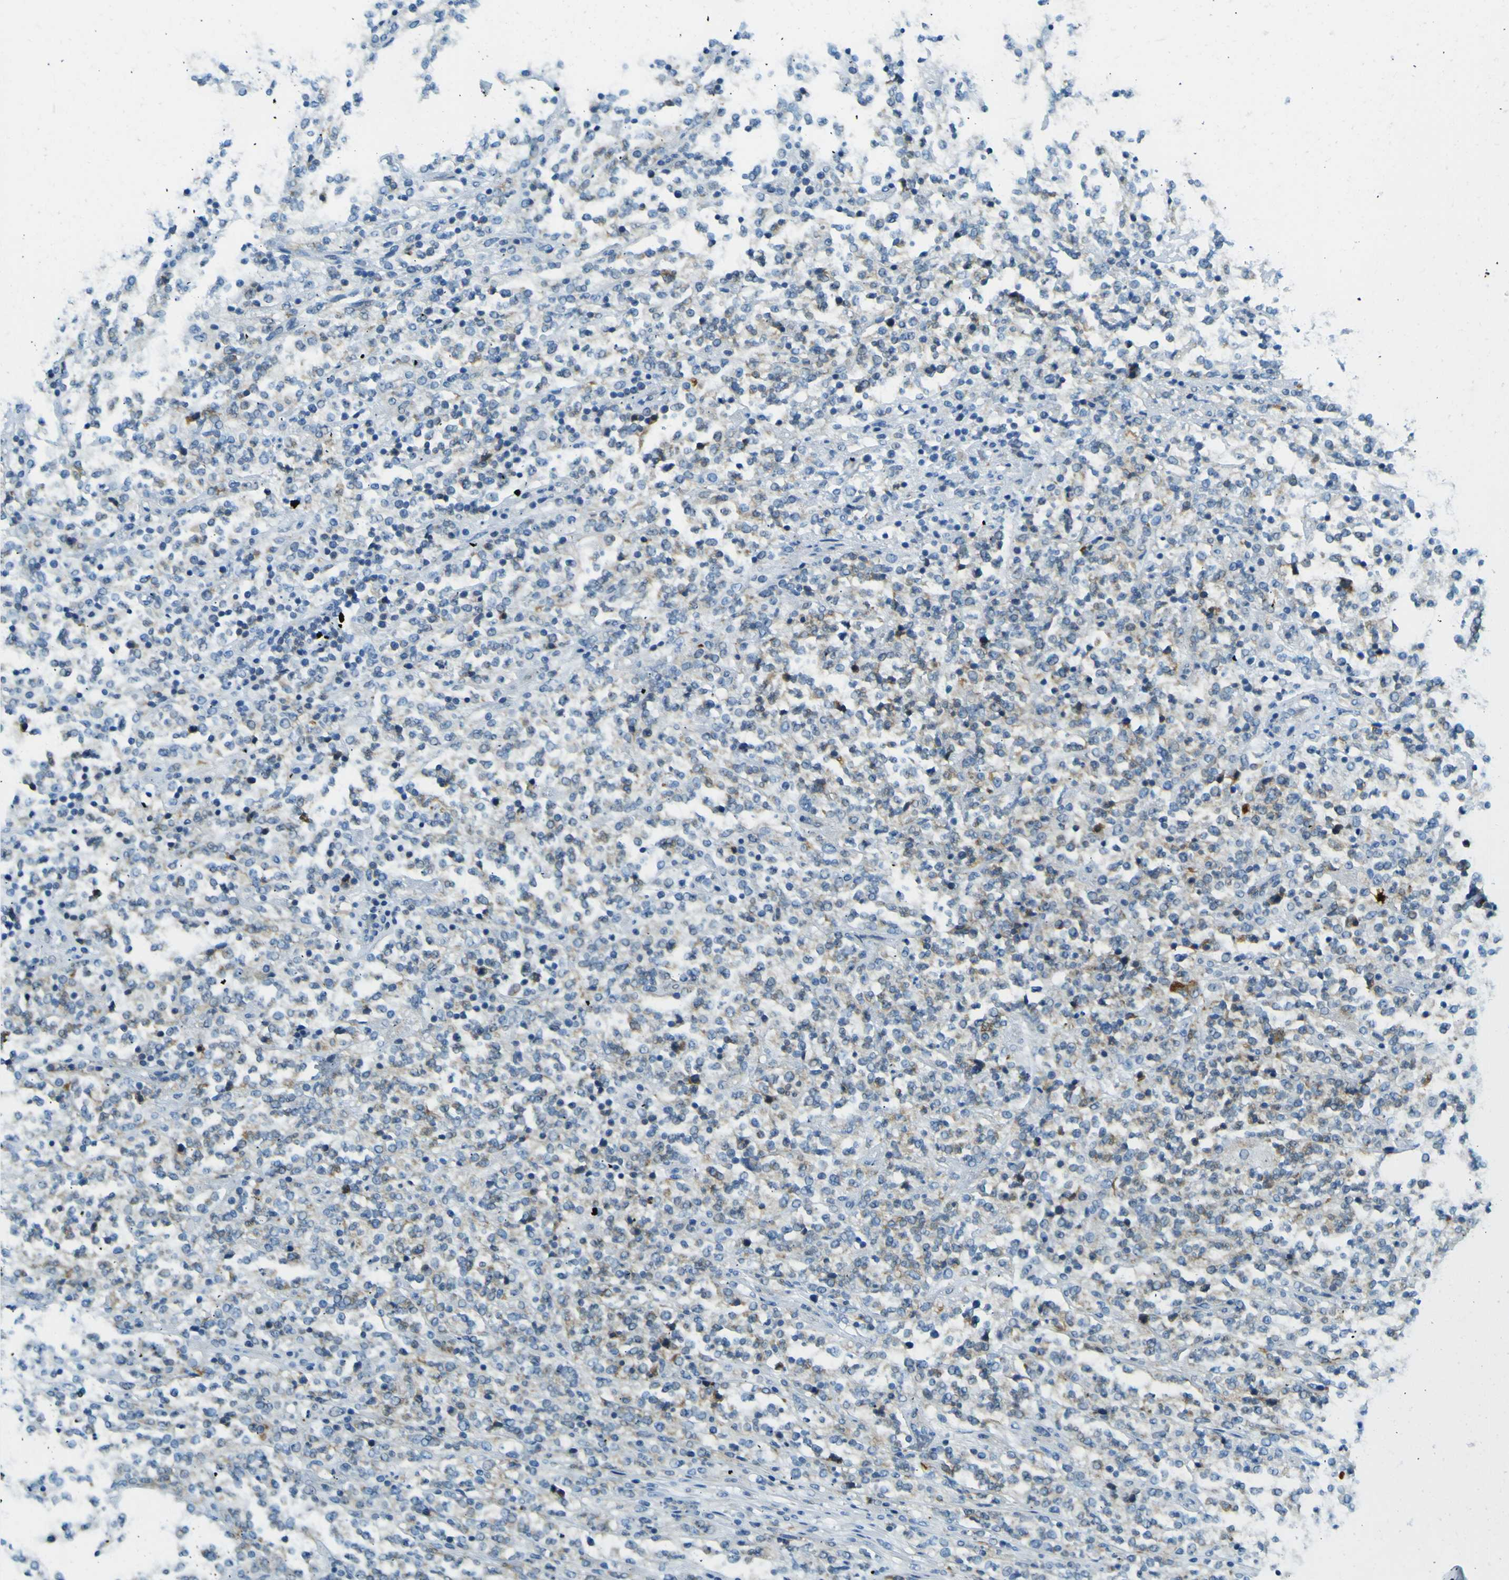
{"staining": {"intensity": "moderate", "quantity": "25%-75%", "location": "cytoplasmic/membranous"}, "tissue": "lymphoma", "cell_type": "Tumor cells", "image_type": "cancer", "snomed": [{"axis": "morphology", "description": "Malignant lymphoma, non-Hodgkin's type, High grade"}, {"axis": "topography", "description": "Soft tissue"}], "caption": "Lymphoma stained for a protein shows moderate cytoplasmic/membranous positivity in tumor cells. (IHC, brightfield microscopy, high magnification).", "gene": "SORCS1", "patient": {"sex": "male", "age": 18}}